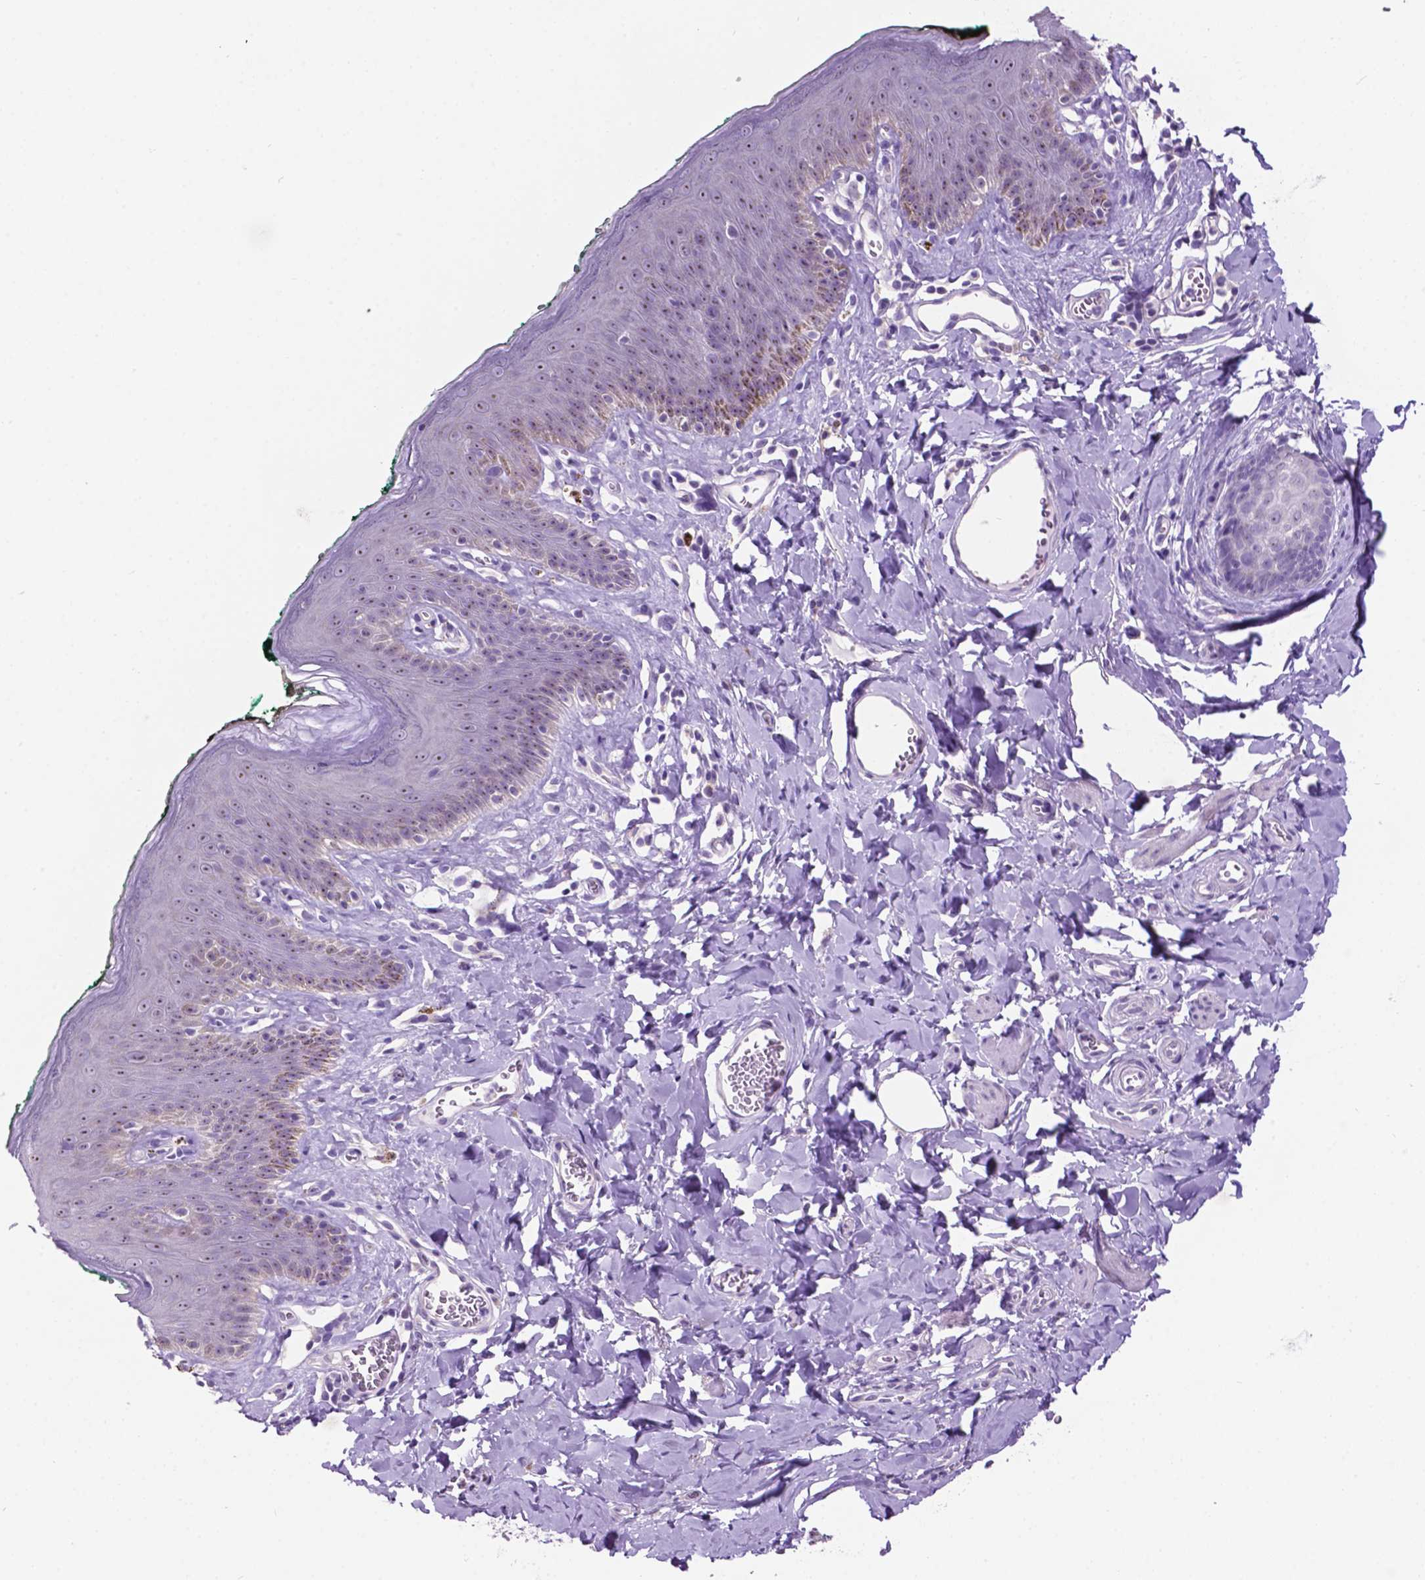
{"staining": {"intensity": "weak", "quantity": "25%-75%", "location": "nuclear"}, "tissue": "skin", "cell_type": "Epidermal cells", "image_type": "normal", "snomed": [{"axis": "morphology", "description": "Normal tissue, NOS"}, {"axis": "topography", "description": "Vulva"}, {"axis": "topography", "description": "Peripheral nerve tissue"}], "caption": "Protein expression analysis of benign human skin reveals weak nuclear positivity in approximately 25%-75% of epidermal cells. The staining was performed using DAB to visualize the protein expression in brown, while the nuclei were stained in blue with hematoxylin (Magnification: 20x).", "gene": "SPDYA", "patient": {"sex": "female", "age": 66}}